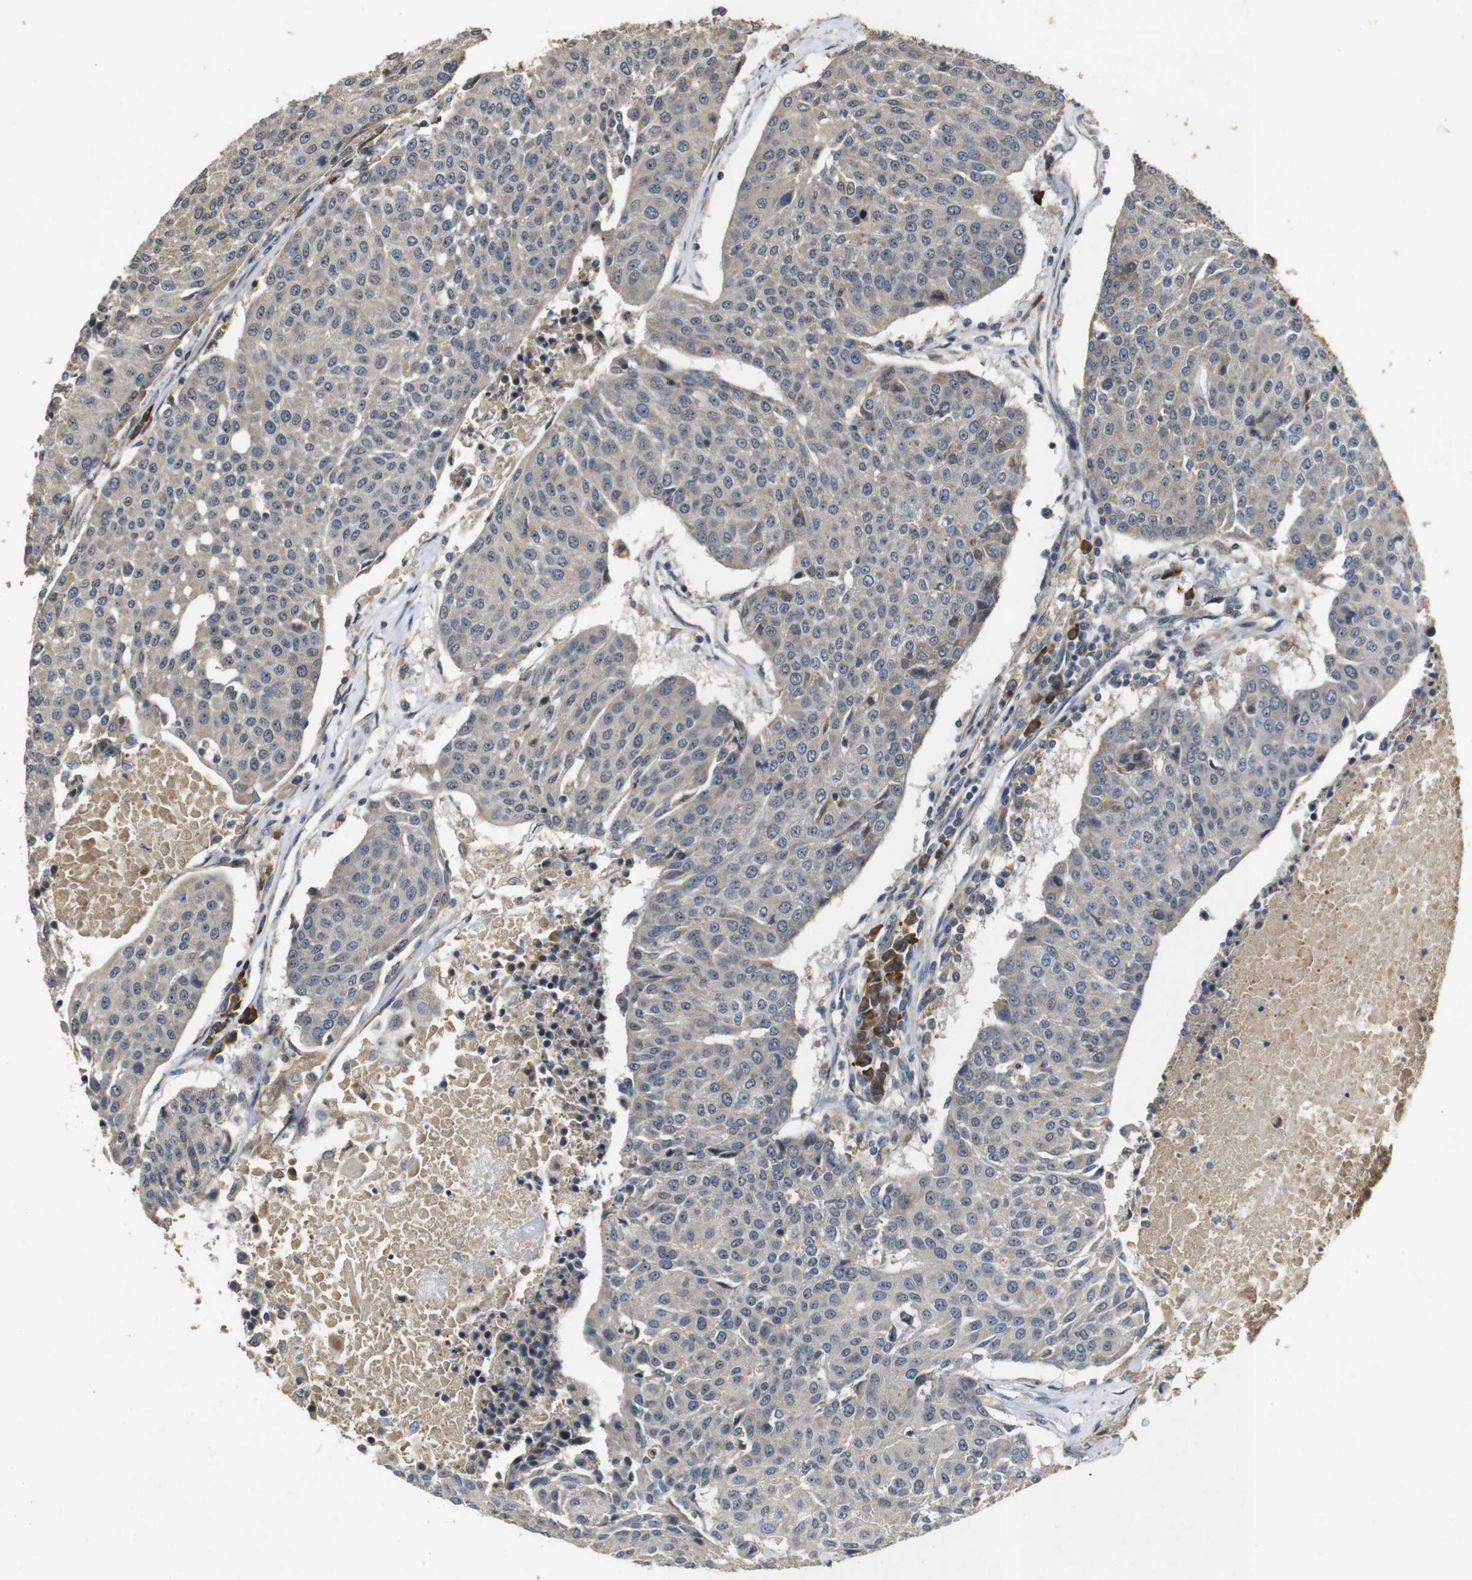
{"staining": {"intensity": "negative", "quantity": "none", "location": "none"}, "tissue": "urothelial cancer", "cell_type": "Tumor cells", "image_type": "cancer", "snomed": [{"axis": "morphology", "description": "Urothelial carcinoma, High grade"}, {"axis": "topography", "description": "Urinary bladder"}], "caption": "Immunohistochemistry (IHC) image of human high-grade urothelial carcinoma stained for a protein (brown), which displays no positivity in tumor cells.", "gene": "MAGI2", "patient": {"sex": "female", "age": 85}}